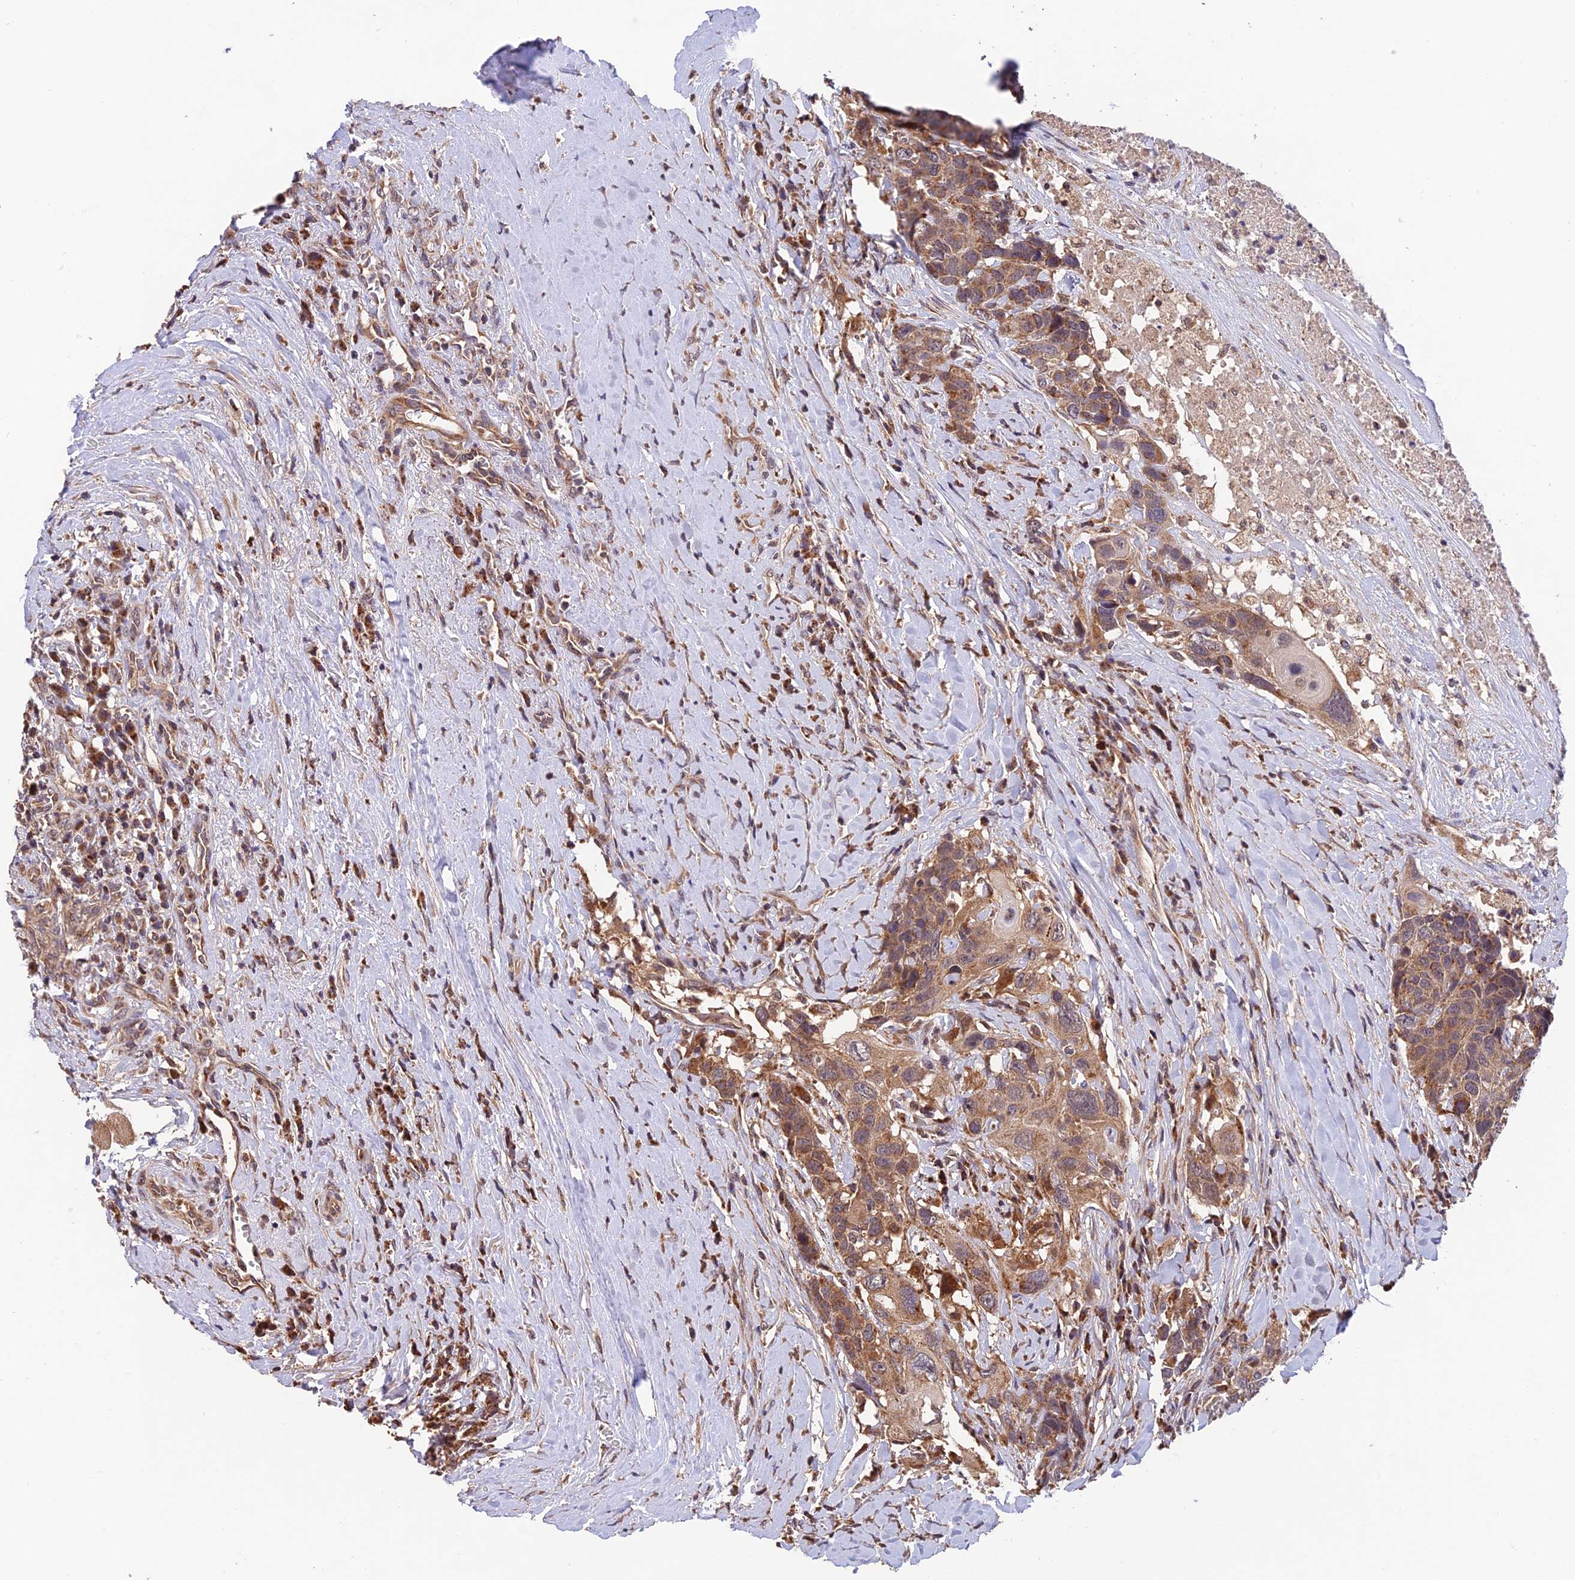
{"staining": {"intensity": "moderate", "quantity": ">75%", "location": "cytoplasmic/membranous"}, "tissue": "head and neck cancer", "cell_type": "Tumor cells", "image_type": "cancer", "snomed": [{"axis": "morphology", "description": "Squamous cell carcinoma, NOS"}, {"axis": "topography", "description": "Head-Neck"}], "caption": "Human head and neck cancer stained with a protein marker displays moderate staining in tumor cells.", "gene": "MNS1", "patient": {"sex": "male", "age": 66}}